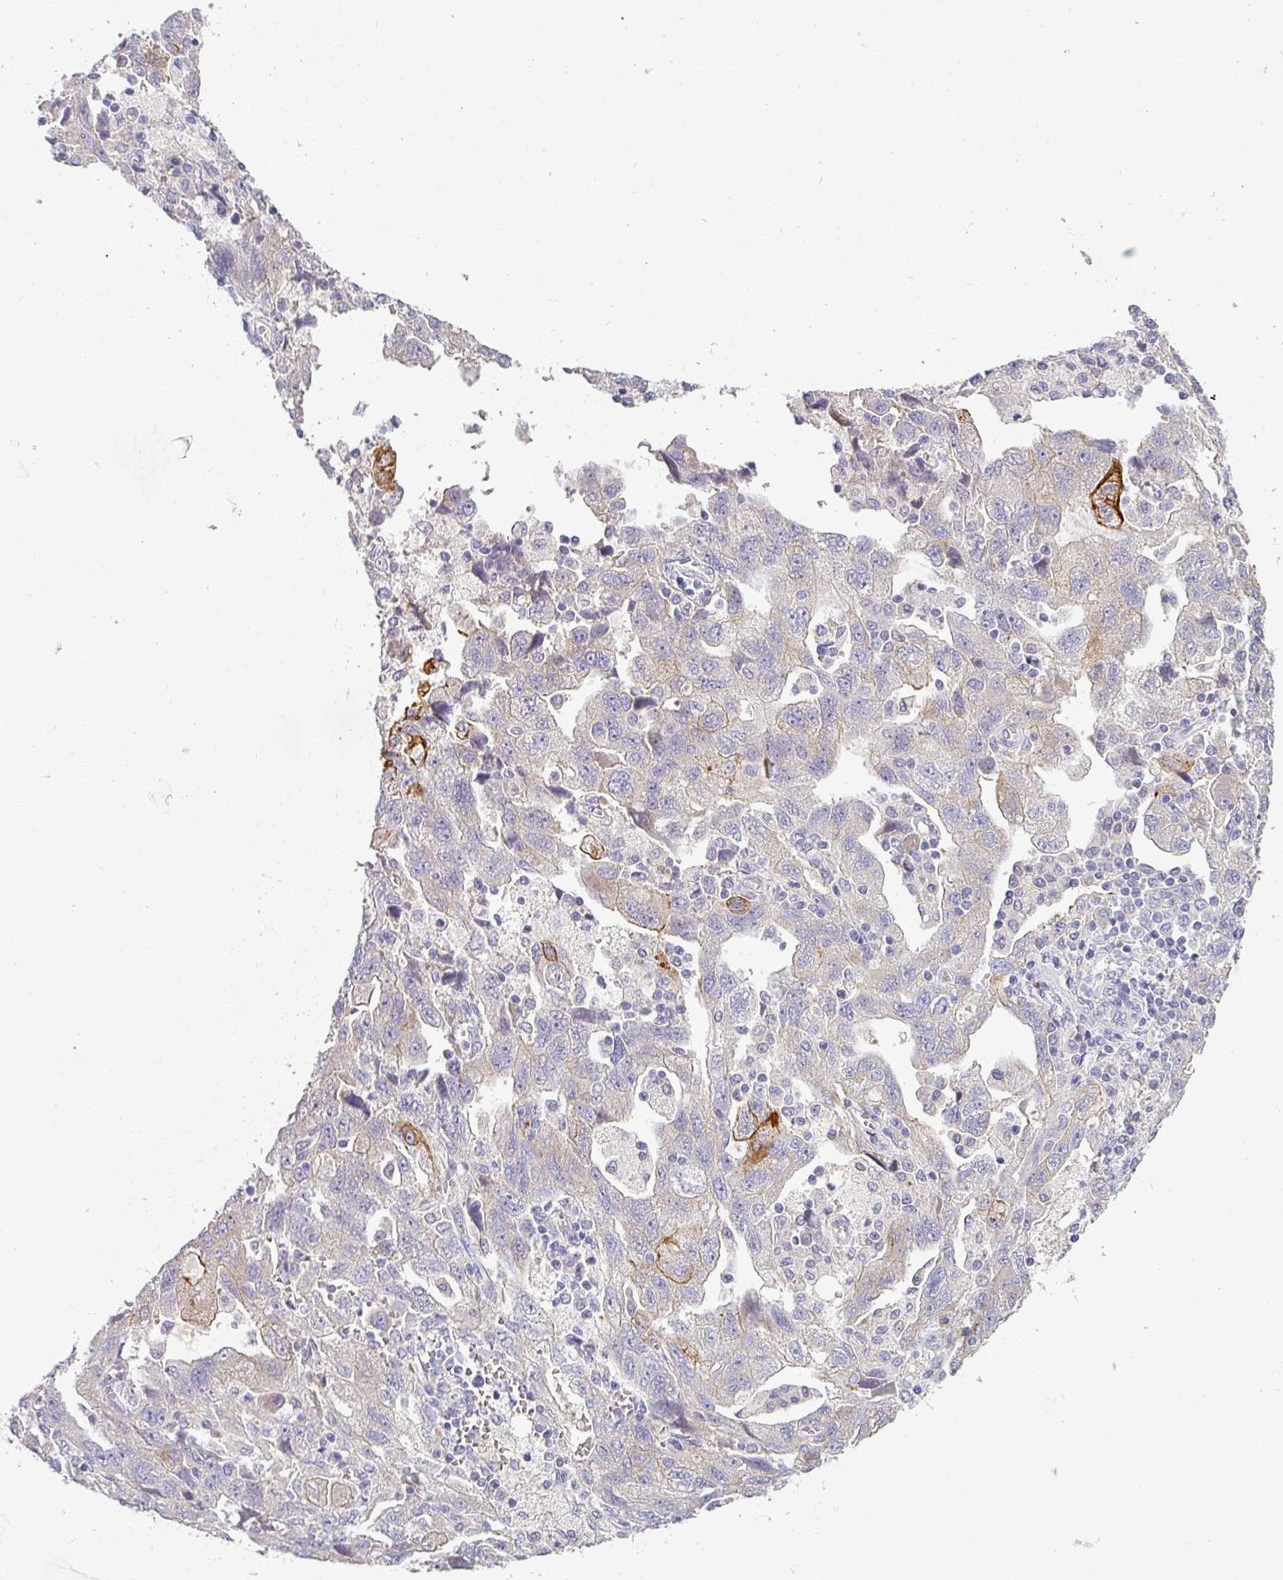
{"staining": {"intensity": "moderate", "quantity": "<25%", "location": "cytoplasmic/membranous"}, "tissue": "ovarian cancer", "cell_type": "Tumor cells", "image_type": "cancer", "snomed": [{"axis": "morphology", "description": "Carcinoma, NOS"}, {"axis": "morphology", "description": "Cystadenocarcinoma, serous, NOS"}, {"axis": "topography", "description": "Ovary"}], "caption": "IHC photomicrograph of neoplastic tissue: ovarian cancer stained using immunohistochemistry exhibits low levels of moderate protein expression localized specifically in the cytoplasmic/membranous of tumor cells, appearing as a cytoplasmic/membranous brown color.", "gene": "ASXL3", "patient": {"sex": "female", "age": 69}}